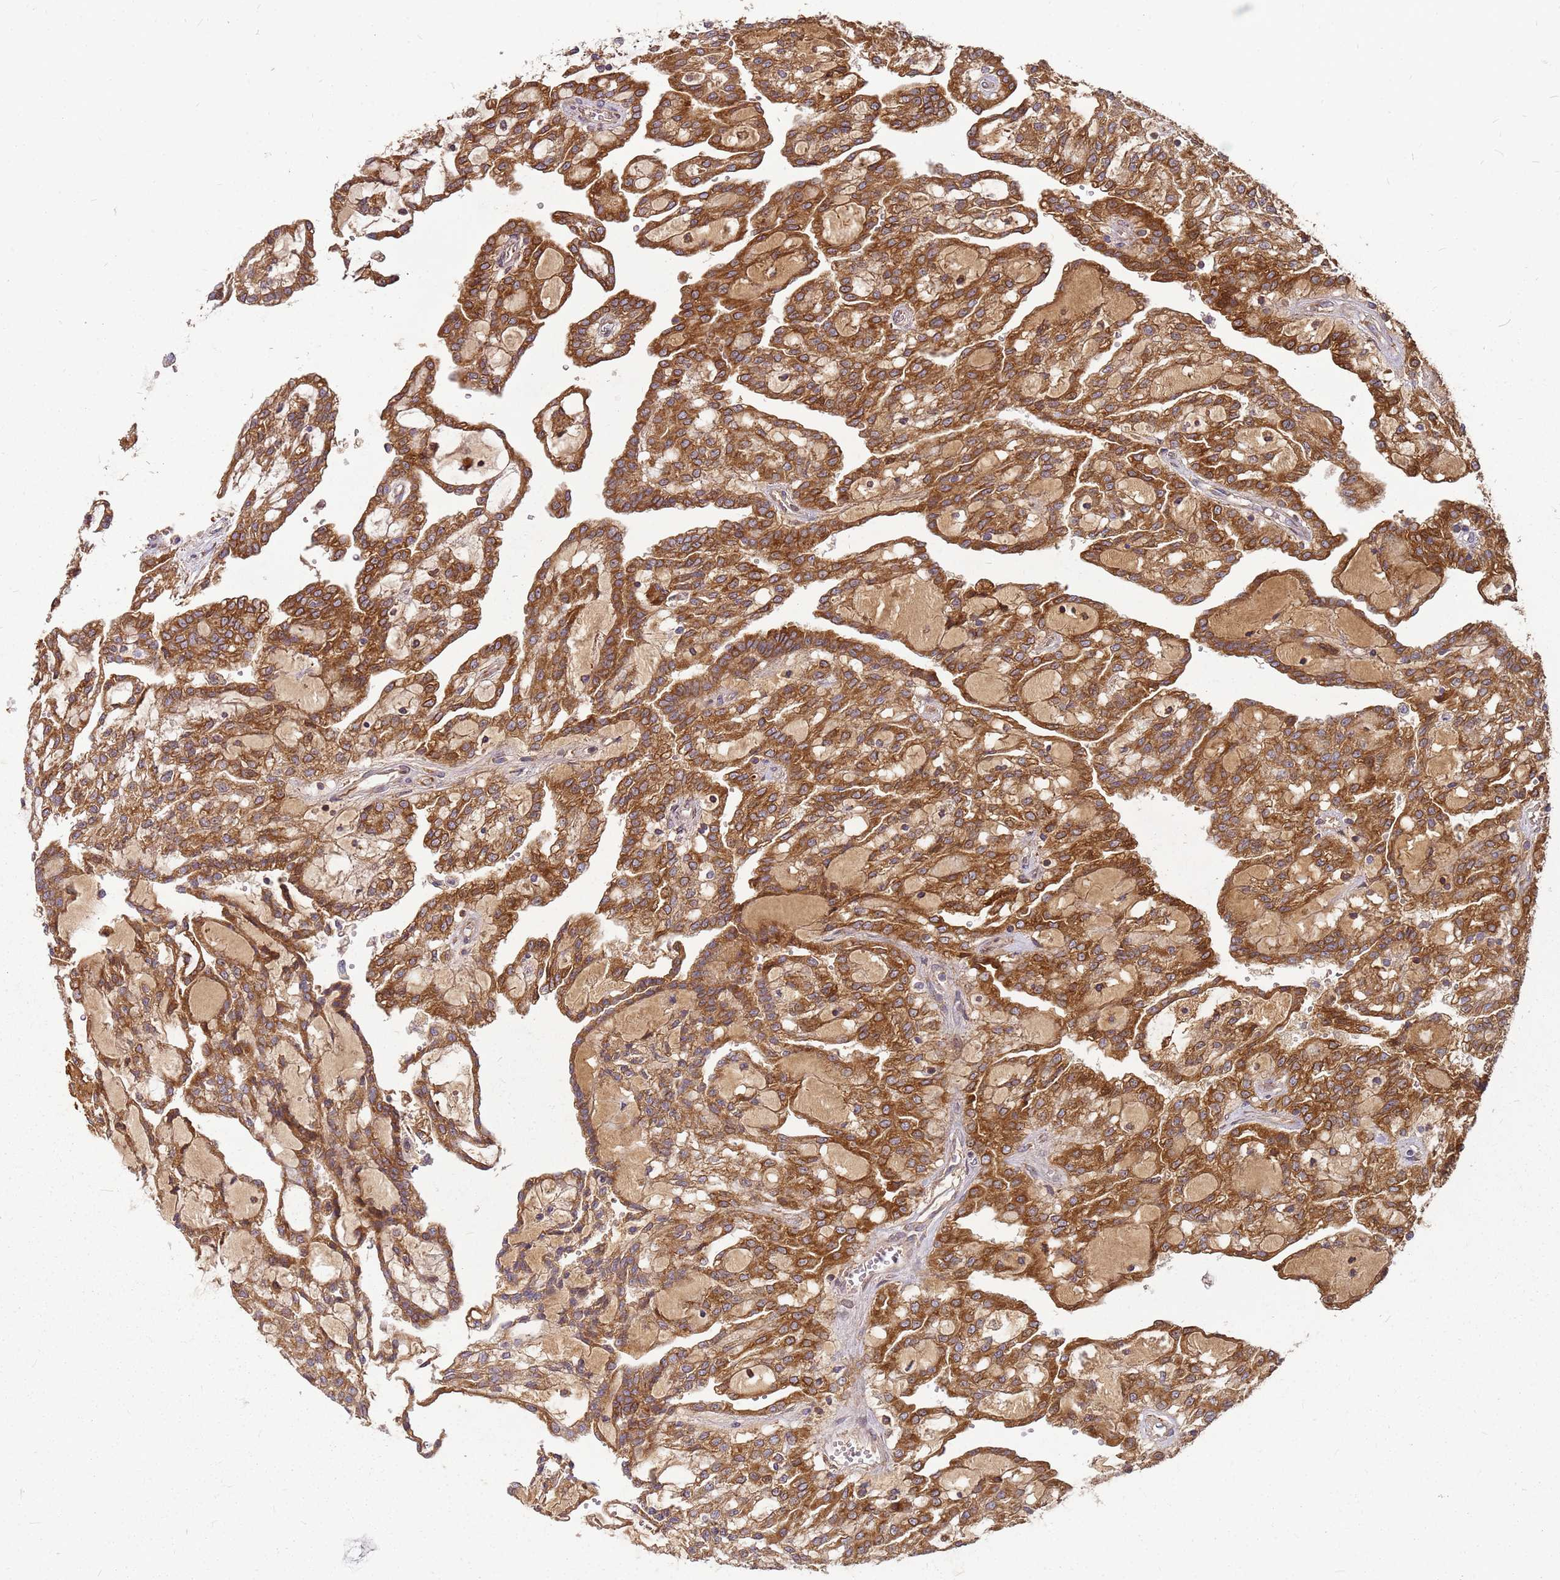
{"staining": {"intensity": "strong", "quantity": ">75%", "location": "cytoplasmic/membranous"}, "tissue": "renal cancer", "cell_type": "Tumor cells", "image_type": "cancer", "snomed": [{"axis": "morphology", "description": "Adenocarcinoma, NOS"}, {"axis": "topography", "description": "Kidney"}], "caption": "Immunohistochemical staining of human renal adenocarcinoma shows high levels of strong cytoplasmic/membranous protein staining in about >75% of tumor cells.", "gene": "CCDC159", "patient": {"sex": "male", "age": 63}}